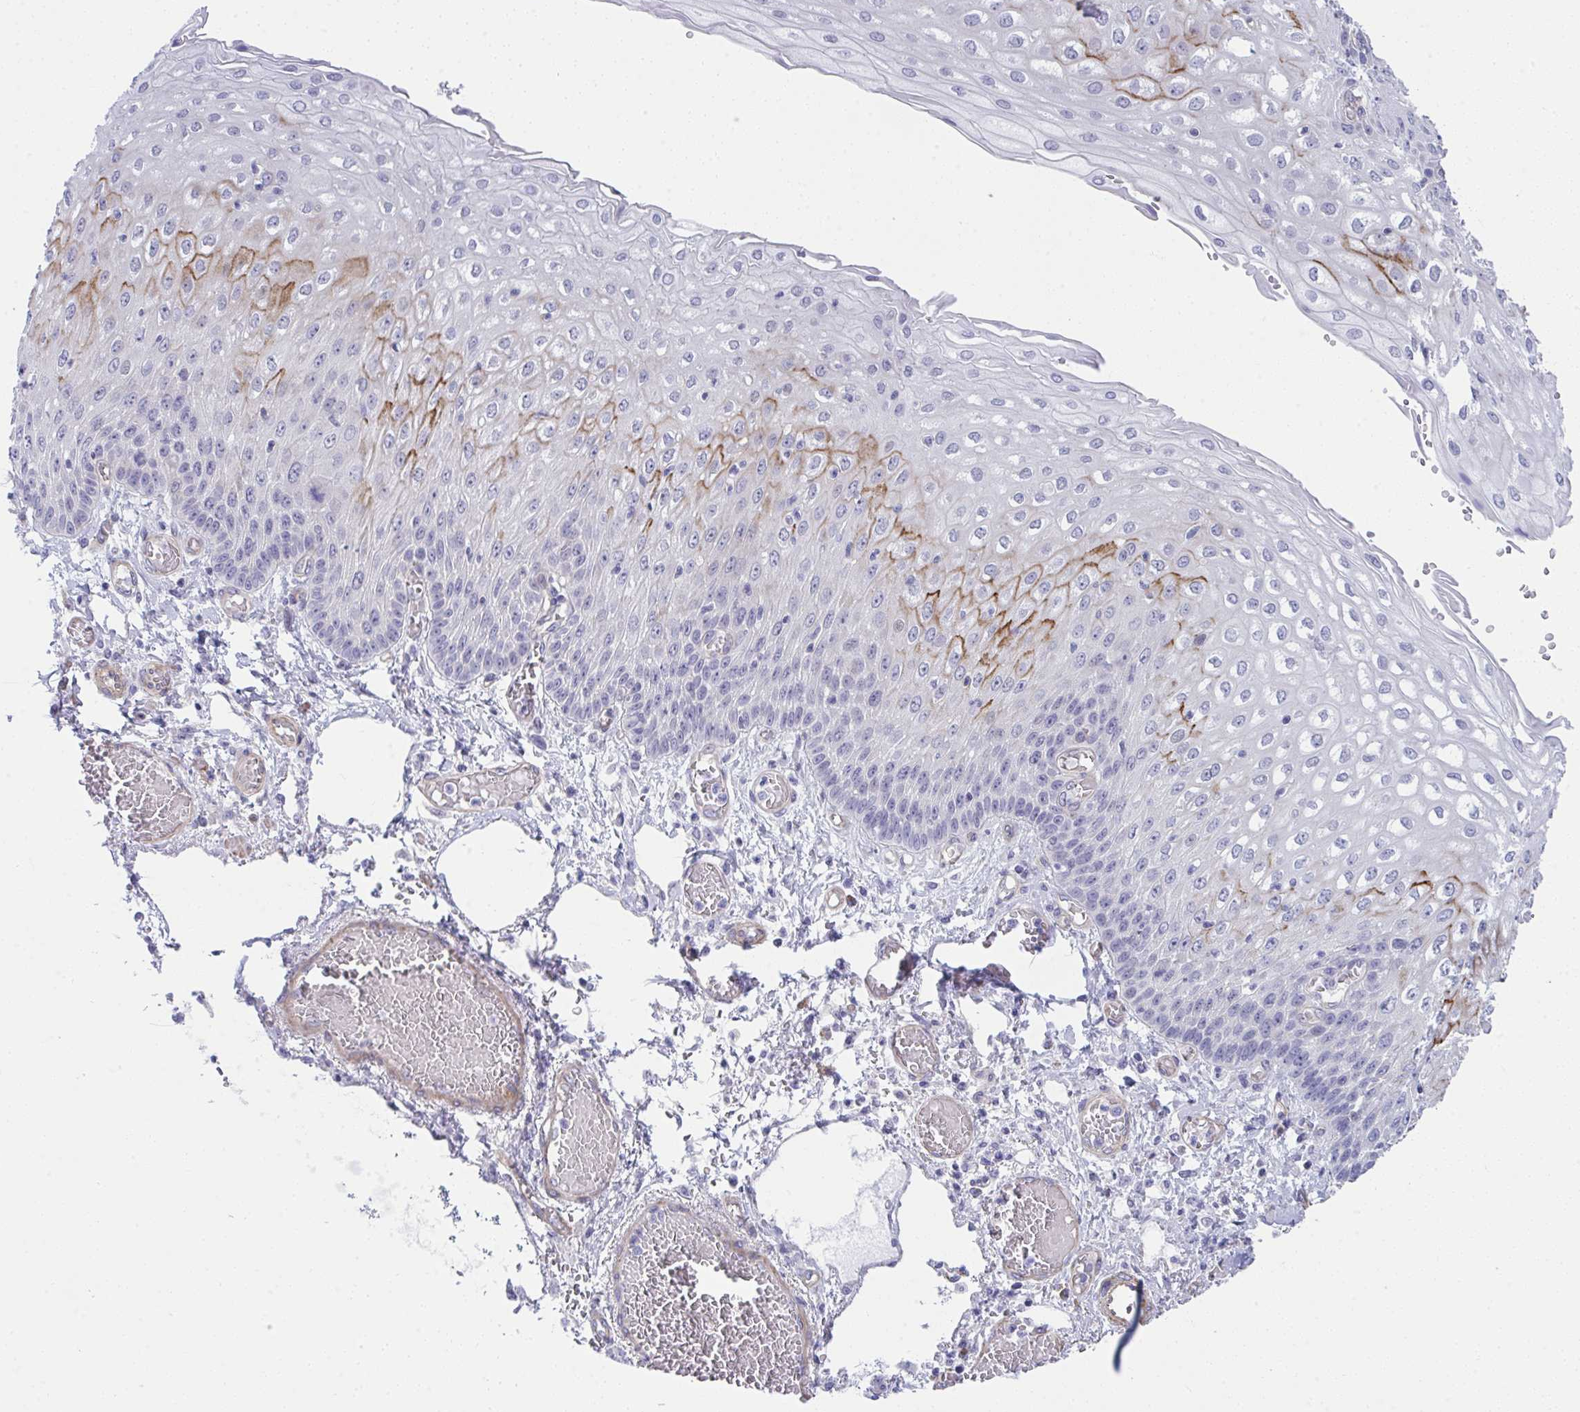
{"staining": {"intensity": "moderate", "quantity": "<25%", "location": "cytoplasmic/membranous"}, "tissue": "esophagus", "cell_type": "Squamous epithelial cells", "image_type": "normal", "snomed": [{"axis": "morphology", "description": "Normal tissue, NOS"}, {"axis": "morphology", "description": "Adenocarcinoma, NOS"}, {"axis": "topography", "description": "Esophagus"}], "caption": "This photomicrograph exhibits IHC staining of unremarkable esophagus, with low moderate cytoplasmic/membranous staining in about <25% of squamous epithelial cells.", "gene": "MYL12A", "patient": {"sex": "male", "age": 81}}